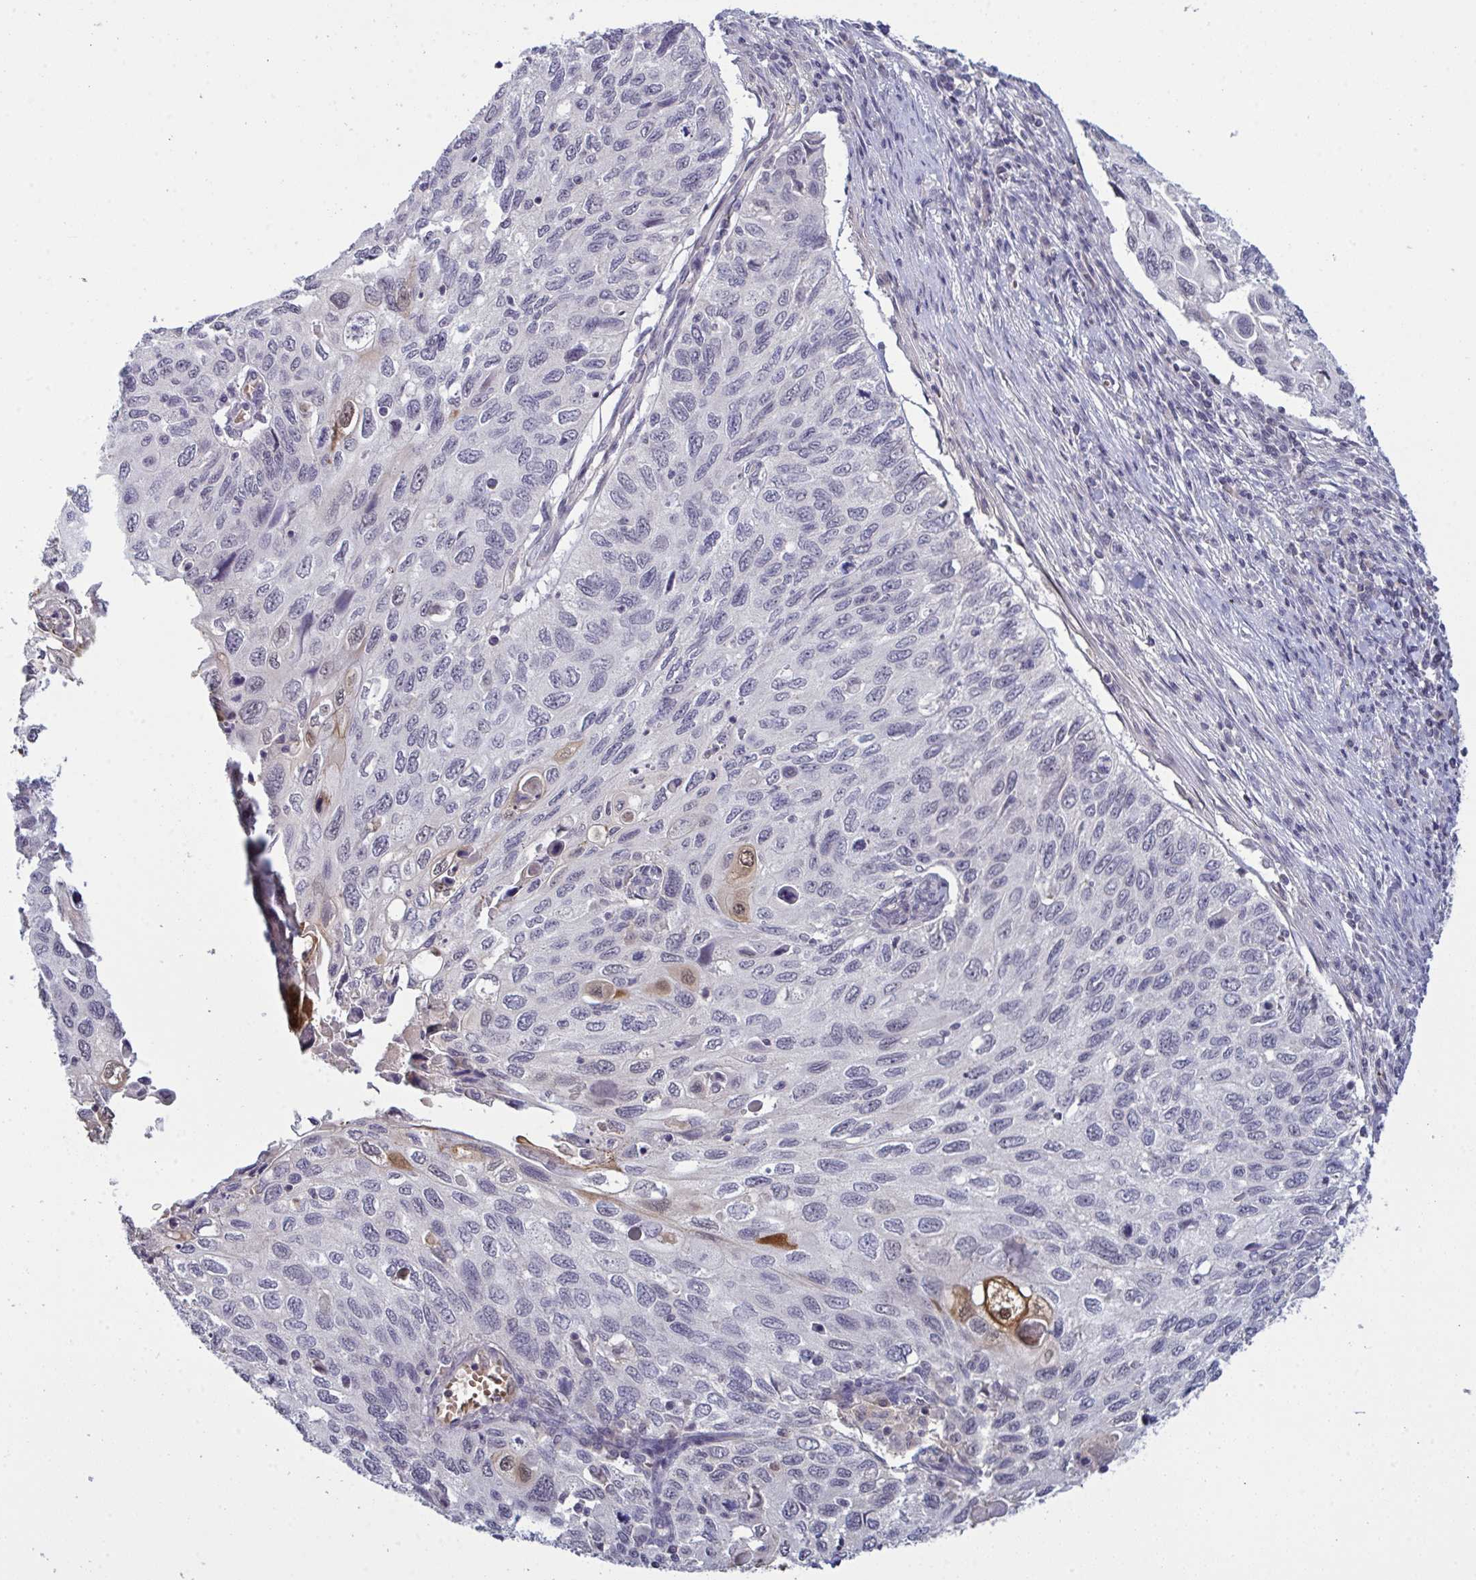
{"staining": {"intensity": "moderate", "quantity": "<25%", "location": "cytoplasmic/membranous,nuclear"}, "tissue": "cervical cancer", "cell_type": "Tumor cells", "image_type": "cancer", "snomed": [{"axis": "morphology", "description": "Squamous cell carcinoma, NOS"}, {"axis": "topography", "description": "Cervix"}], "caption": "Human cervical cancer stained with a protein marker exhibits moderate staining in tumor cells.", "gene": "ZNF784", "patient": {"sex": "female", "age": 70}}